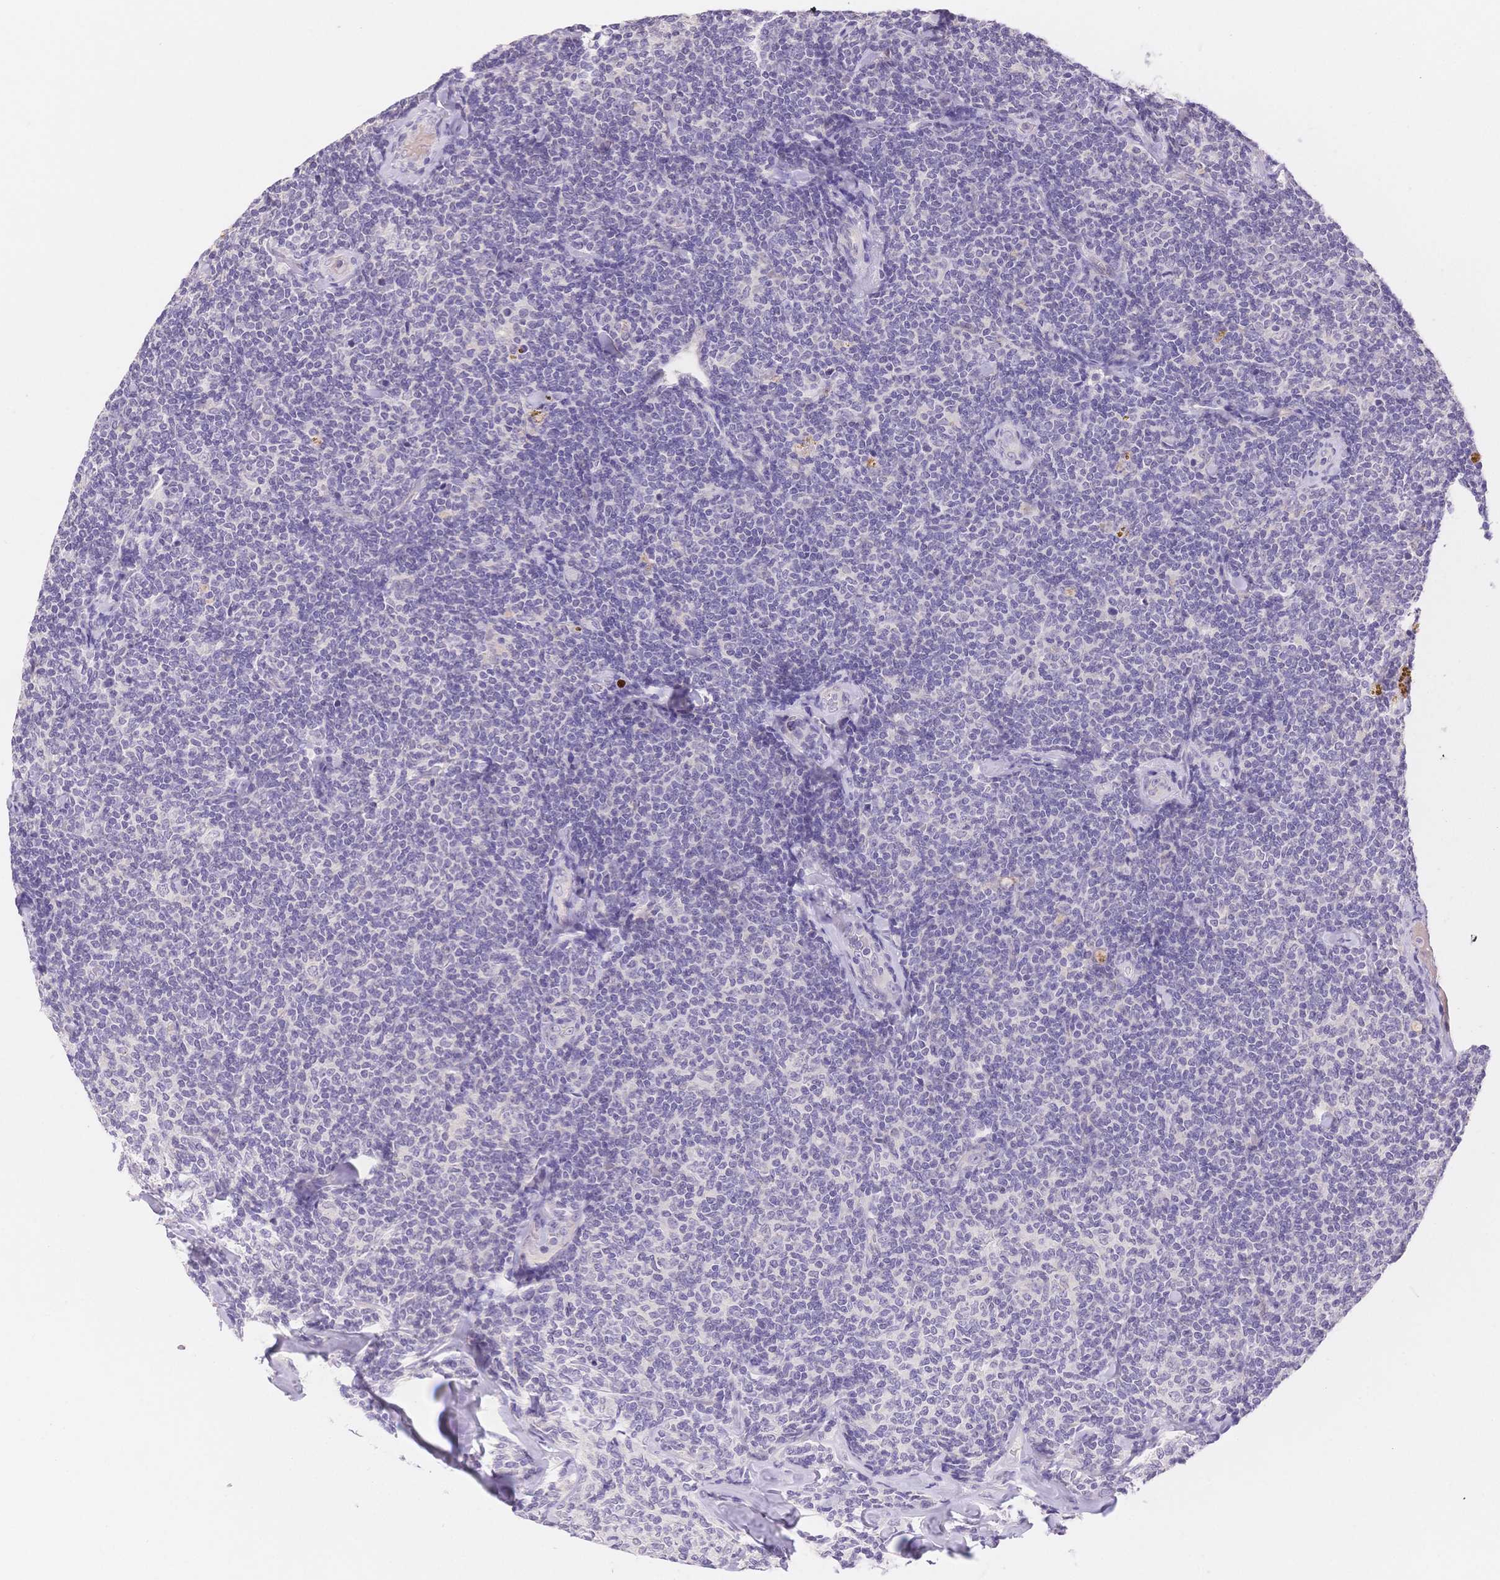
{"staining": {"intensity": "negative", "quantity": "none", "location": "none"}, "tissue": "lymphoma", "cell_type": "Tumor cells", "image_type": "cancer", "snomed": [{"axis": "morphology", "description": "Malignant lymphoma, non-Hodgkin's type, Low grade"}, {"axis": "topography", "description": "Lymph node"}], "caption": "Lymphoma stained for a protein using IHC displays no staining tumor cells.", "gene": "MYOM1", "patient": {"sex": "female", "age": 56}}